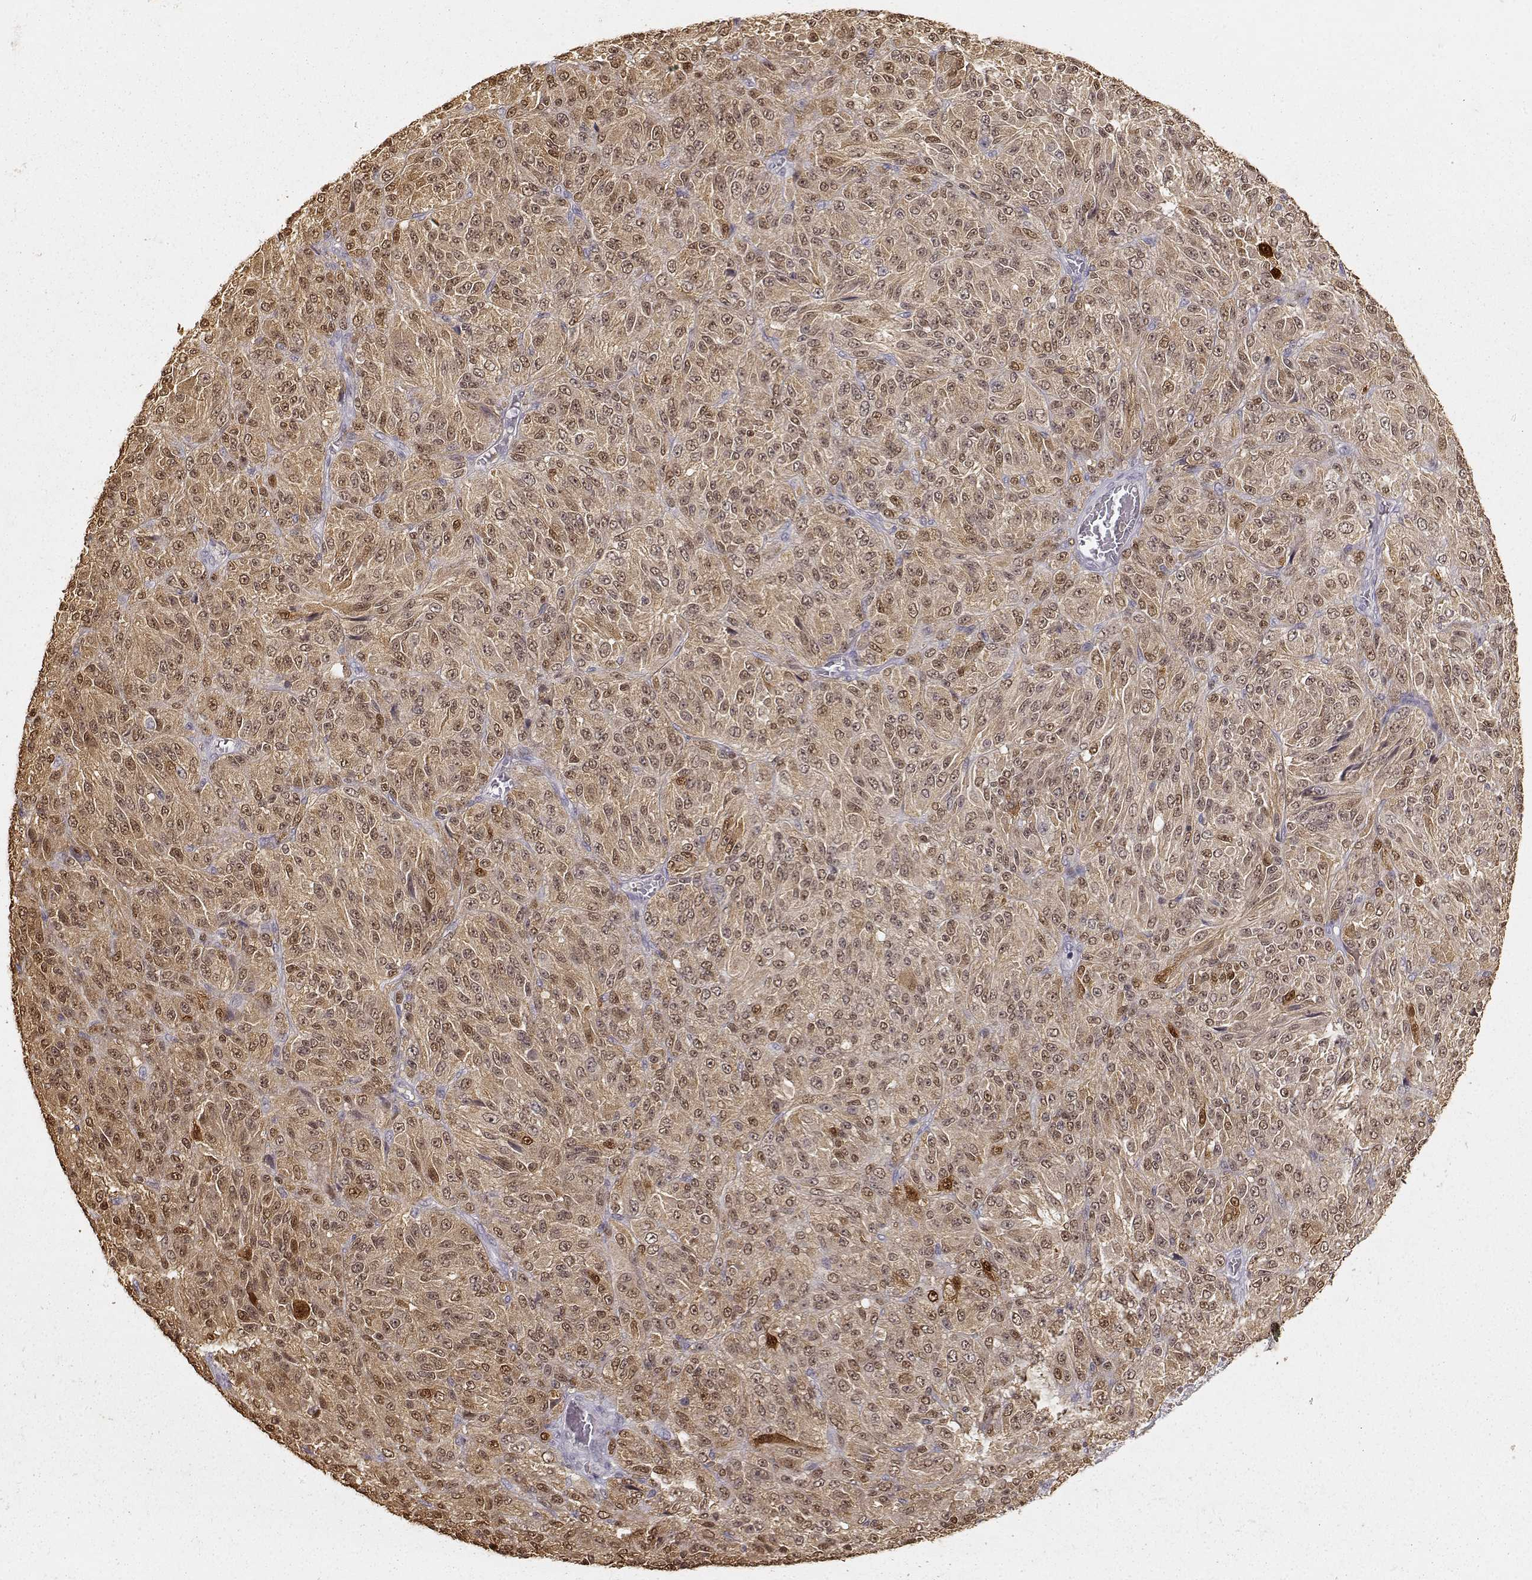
{"staining": {"intensity": "moderate", "quantity": ">75%", "location": "cytoplasmic/membranous,nuclear"}, "tissue": "melanoma", "cell_type": "Tumor cells", "image_type": "cancer", "snomed": [{"axis": "morphology", "description": "Malignant melanoma, Metastatic site"}, {"axis": "topography", "description": "Brain"}], "caption": "Immunohistochemical staining of human malignant melanoma (metastatic site) shows medium levels of moderate cytoplasmic/membranous and nuclear expression in approximately >75% of tumor cells.", "gene": "S100B", "patient": {"sex": "female", "age": 56}}